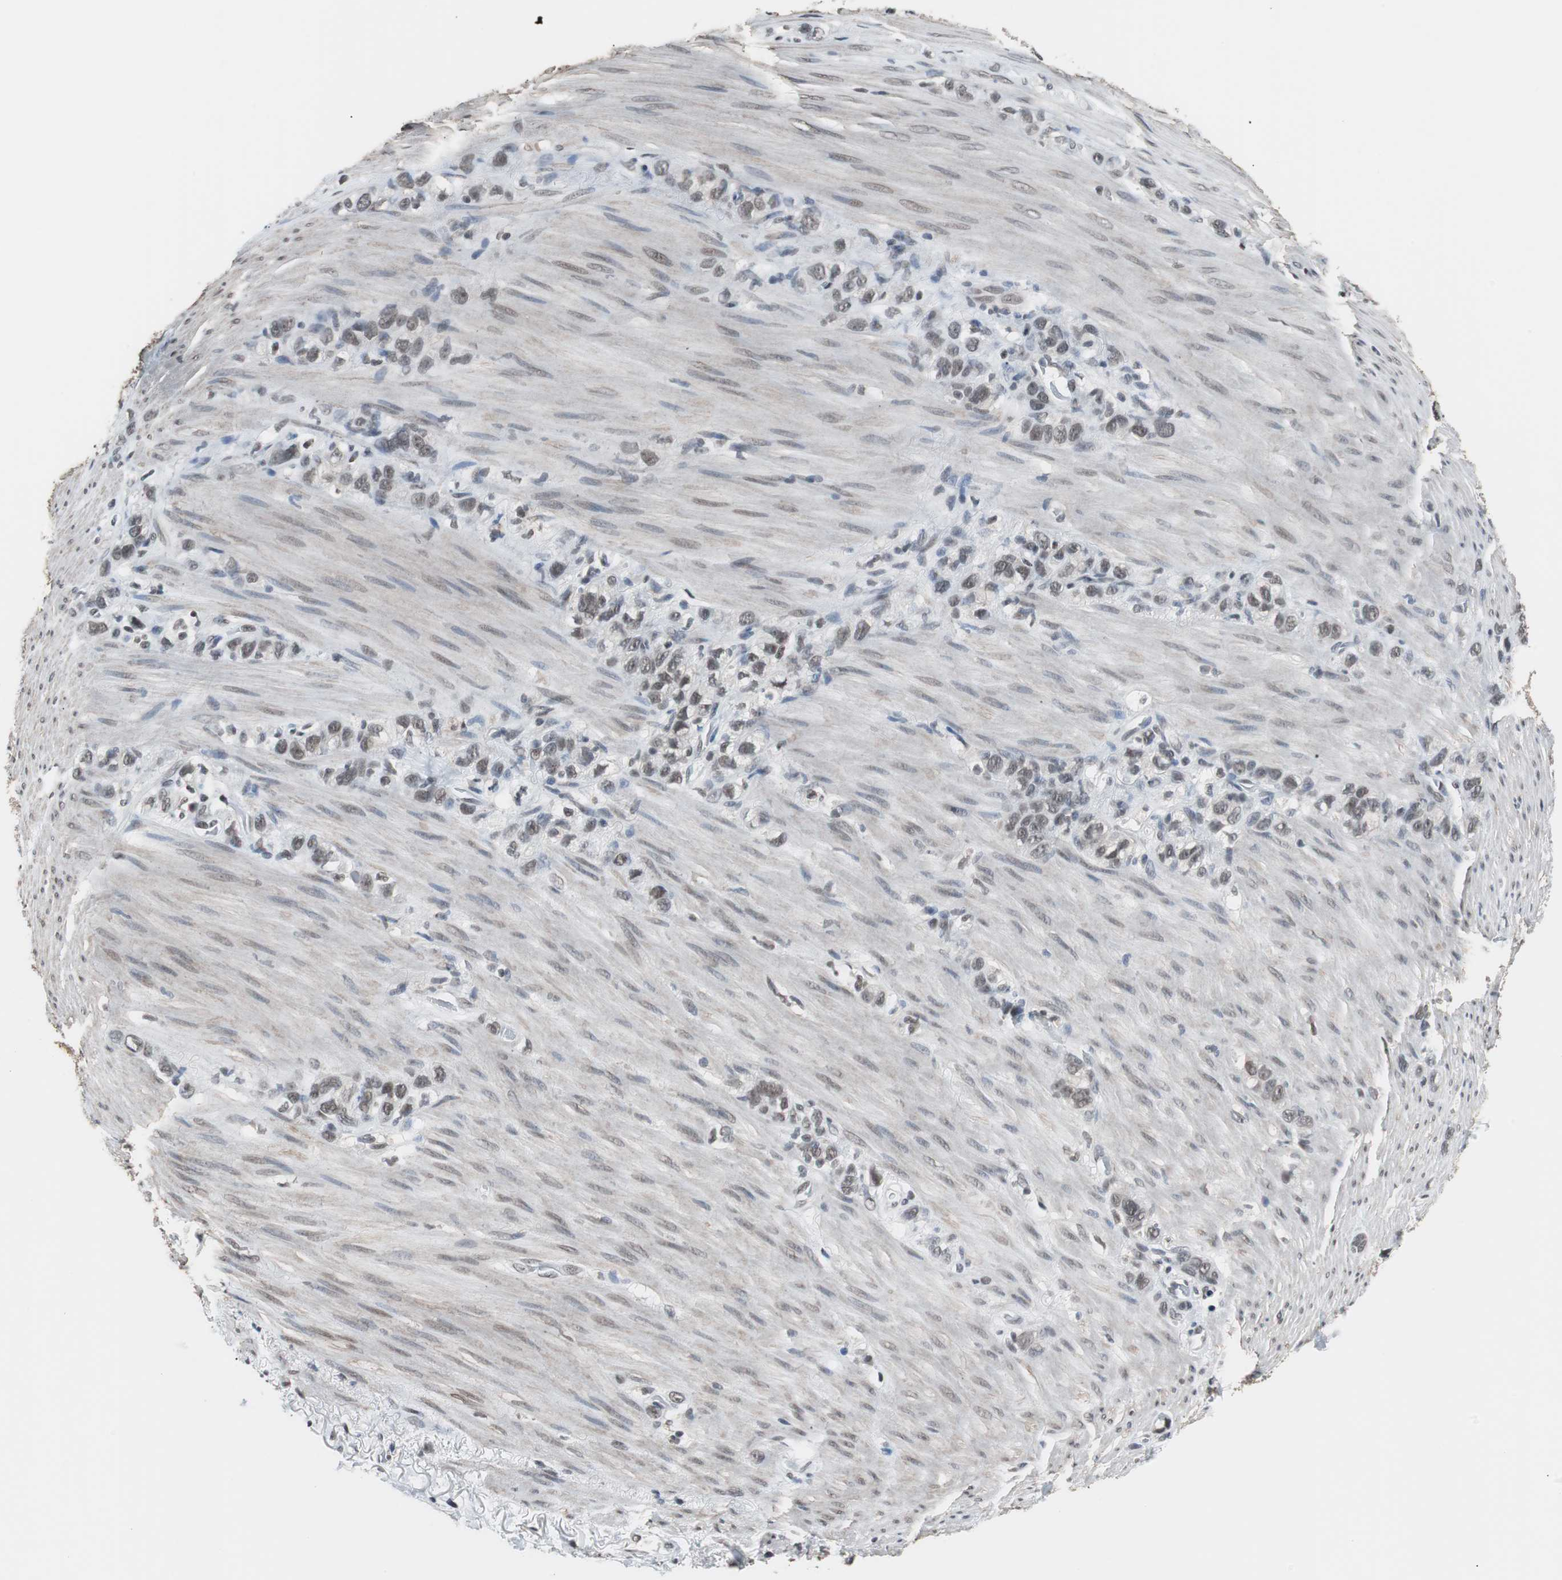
{"staining": {"intensity": "moderate", "quantity": ">75%", "location": "nuclear"}, "tissue": "stomach cancer", "cell_type": "Tumor cells", "image_type": "cancer", "snomed": [{"axis": "morphology", "description": "Normal tissue, NOS"}, {"axis": "morphology", "description": "Adenocarcinoma, NOS"}, {"axis": "morphology", "description": "Adenocarcinoma, High grade"}, {"axis": "topography", "description": "Stomach, upper"}, {"axis": "topography", "description": "Stomach"}], "caption": "Stomach cancer (high-grade adenocarcinoma) stained for a protein (brown) shows moderate nuclear positive expression in about >75% of tumor cells.", "gene": "TAF7", "patient": {"sex": "female", "age": 65}}